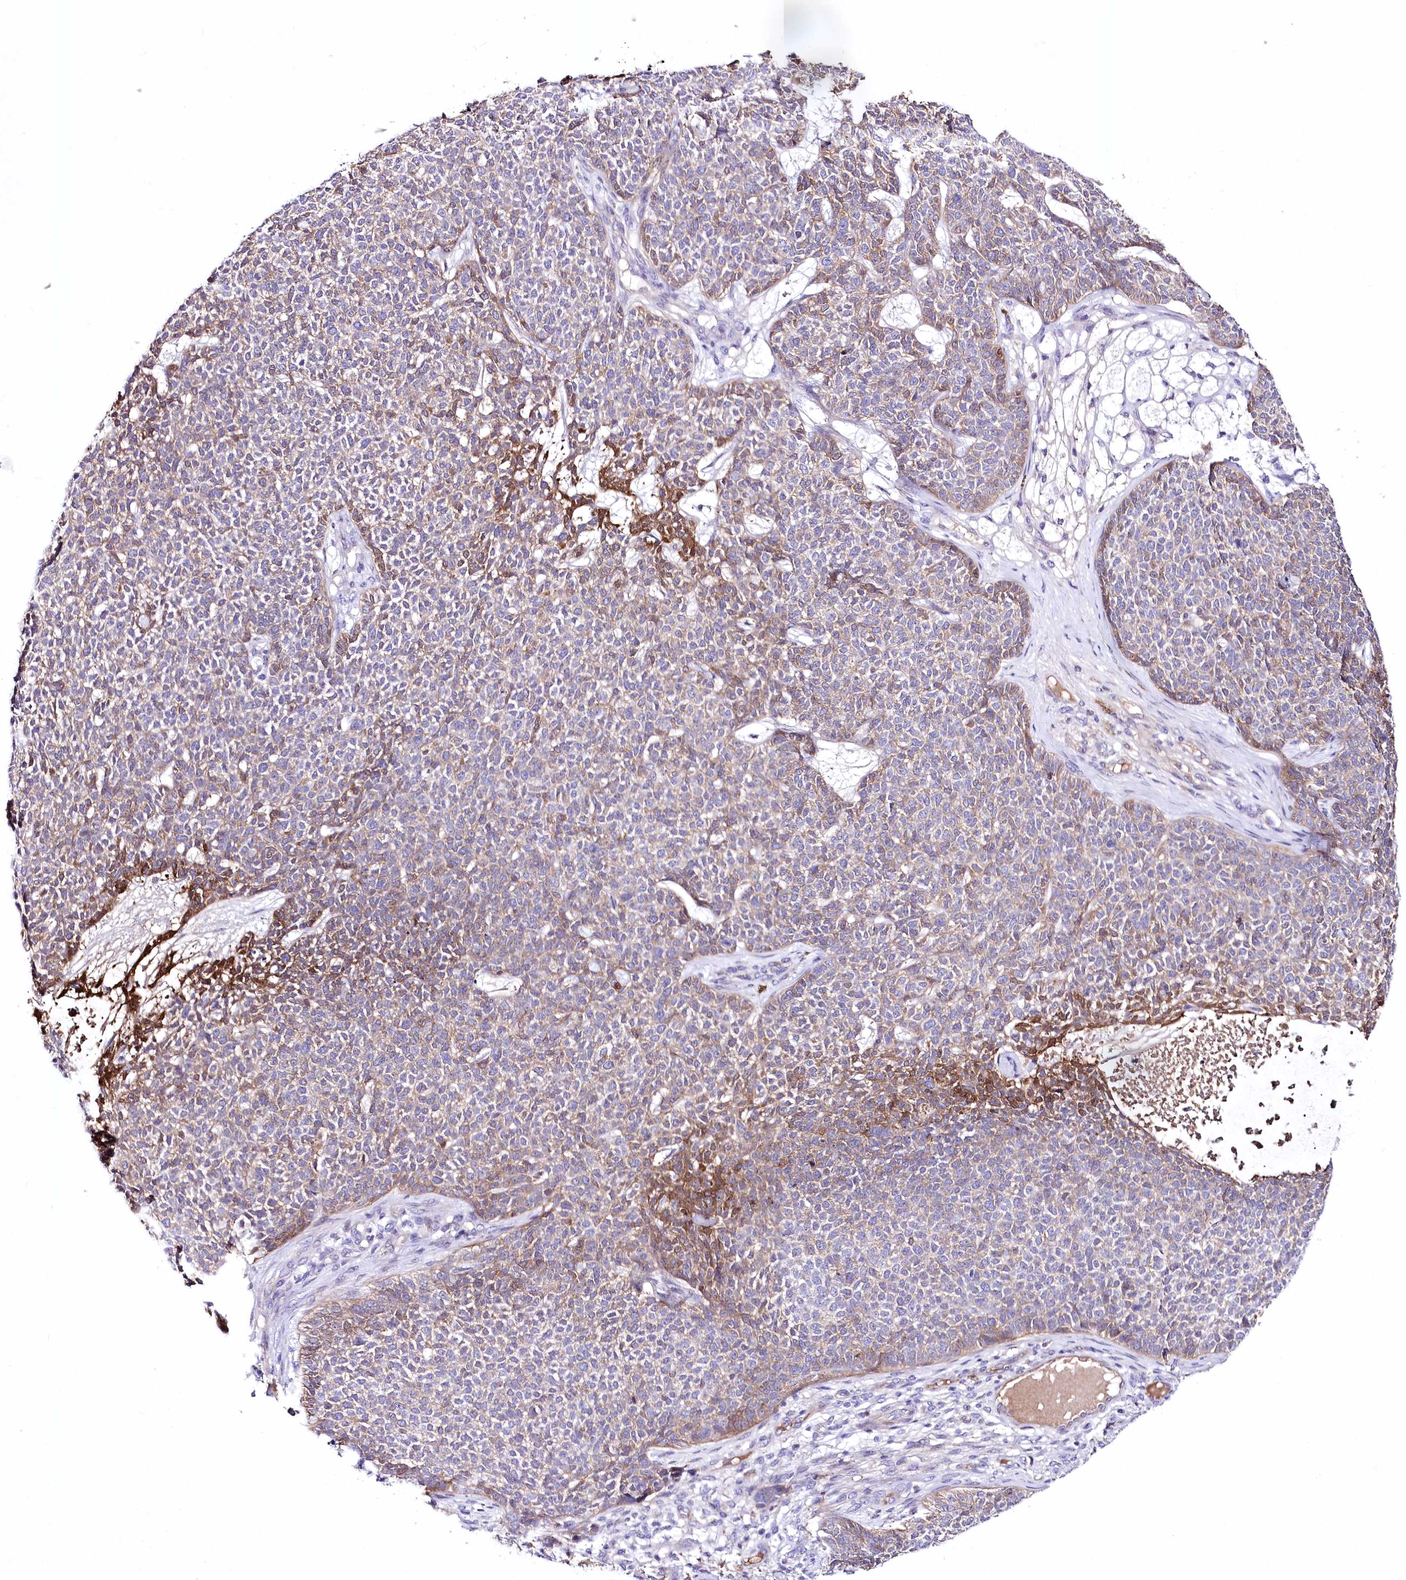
{"staining": {"intensity": "moderate", "quantity": "<25%", "location": "cytoplasmic/membranous"}, "tissue": "skin cancer", "cell_type": "Tumor cells", "image_type": "cancer", "snomed": [{"axis": "morphology", "description": "Basal cell carcinoma"}, {"axis": "topography", "description": "Skin"}], "caption": "Immunohistochemical staining of human basal cell carcinoma (skin) shows low levels of moderate cytoplasmic/membranous positivity in approximately <25% of tumor cells.", "gene": "CEP164", "patient": {"sex": "female", "age": 84}}